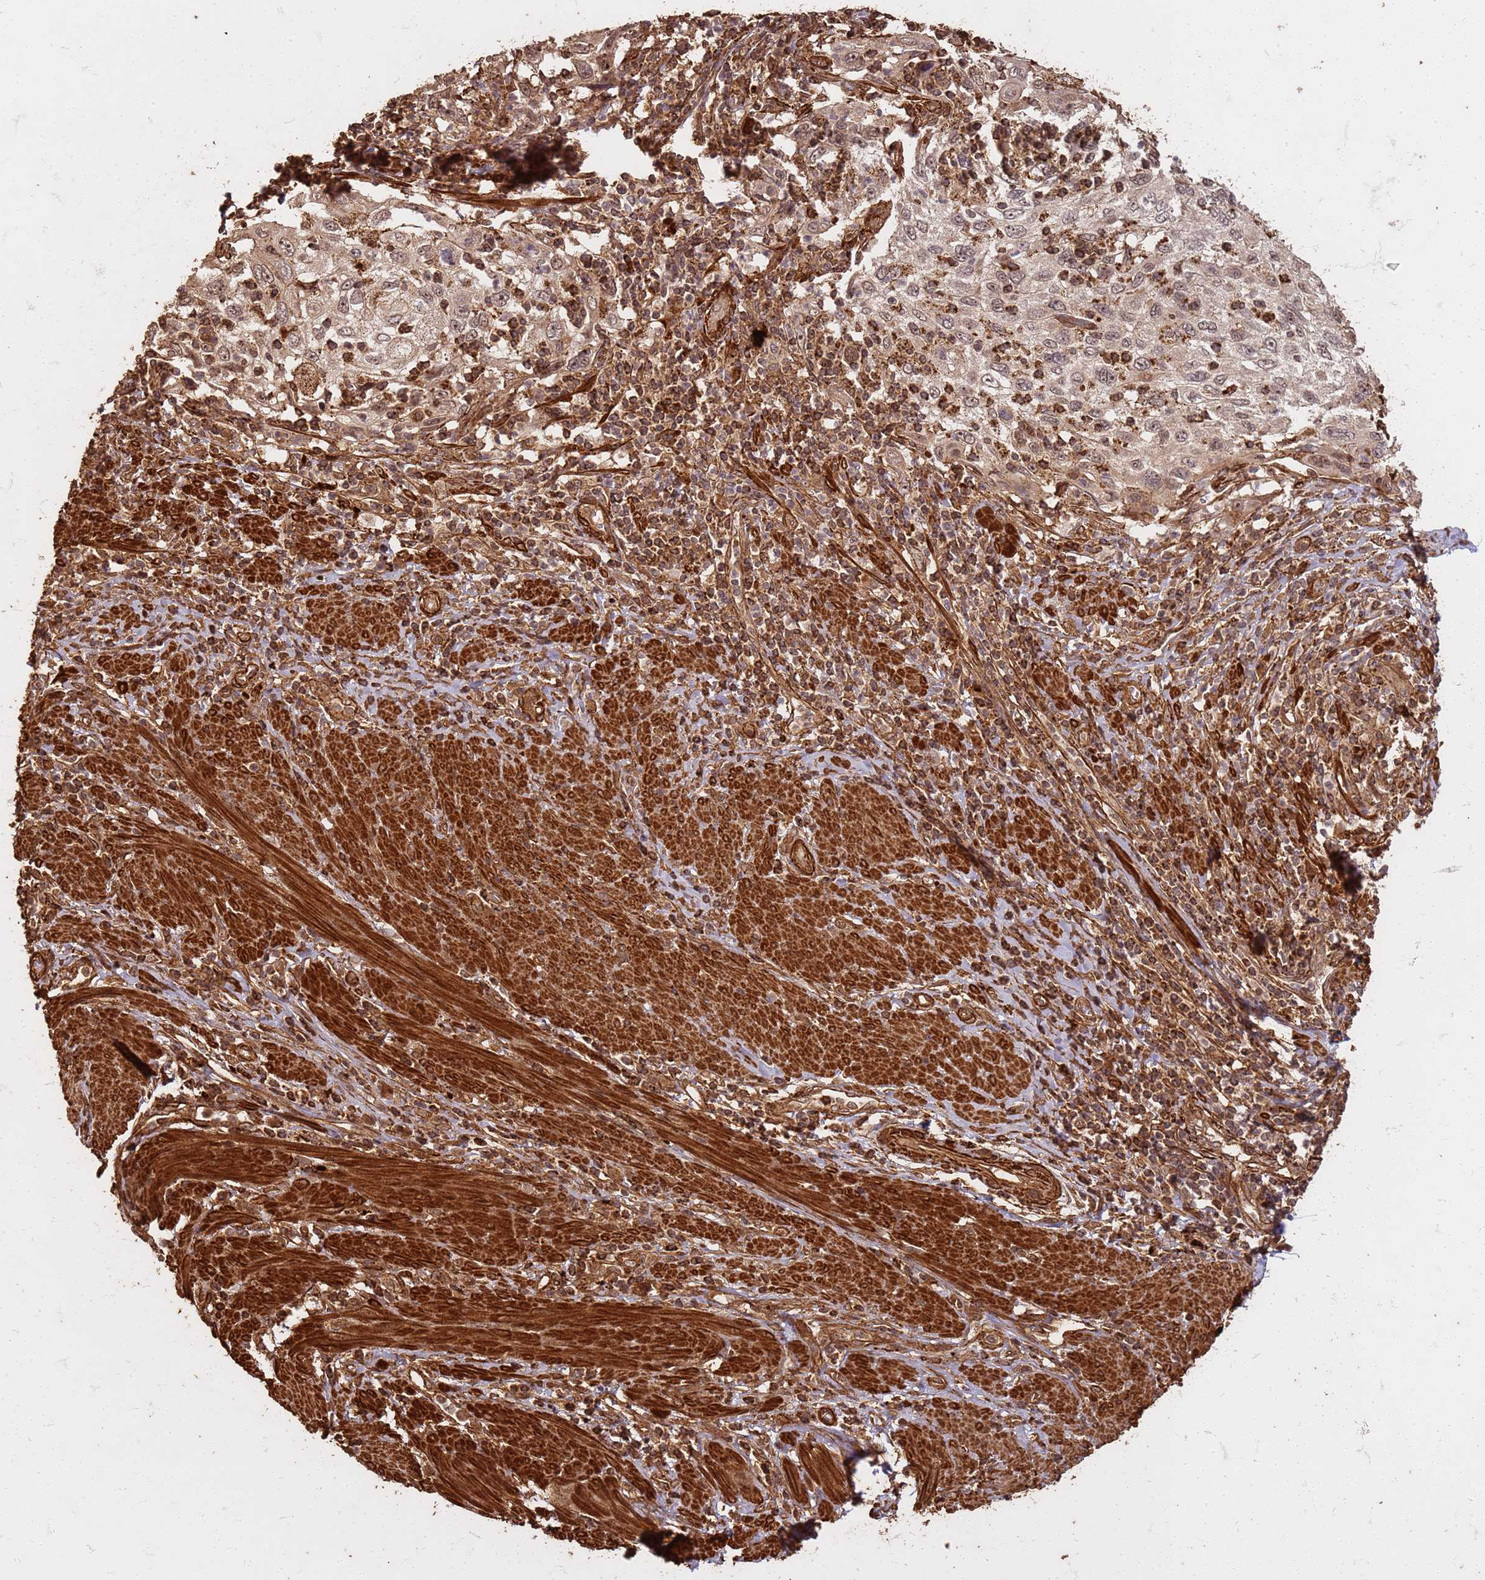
{"staining": {"intensity": "negative", "quantity": "none", "location": "none"}, "tissue": "cervical cancer", "cell_type": "Tumor cells", "image_type": "cancer", "snomed": [{"axis": "morphology", "description": "Squamous cell carcinoma, NOS"}, {"axis": "topography", "description": "Cervix"}], "caption": "High magnification brightfield microscopy of cervical cancer (squamous cell carcinoma) stained with DAB (3,3'-diaminobenzidine) (brown) and counterstained with hematoxylin (blue): tumor cells show no significant staining. (Brightfield microscopy of DAB immunohistochemistry (IHC) at high magnification).", "gene": "KIF26A", "patient": {"sex": "female", "age": 70}}